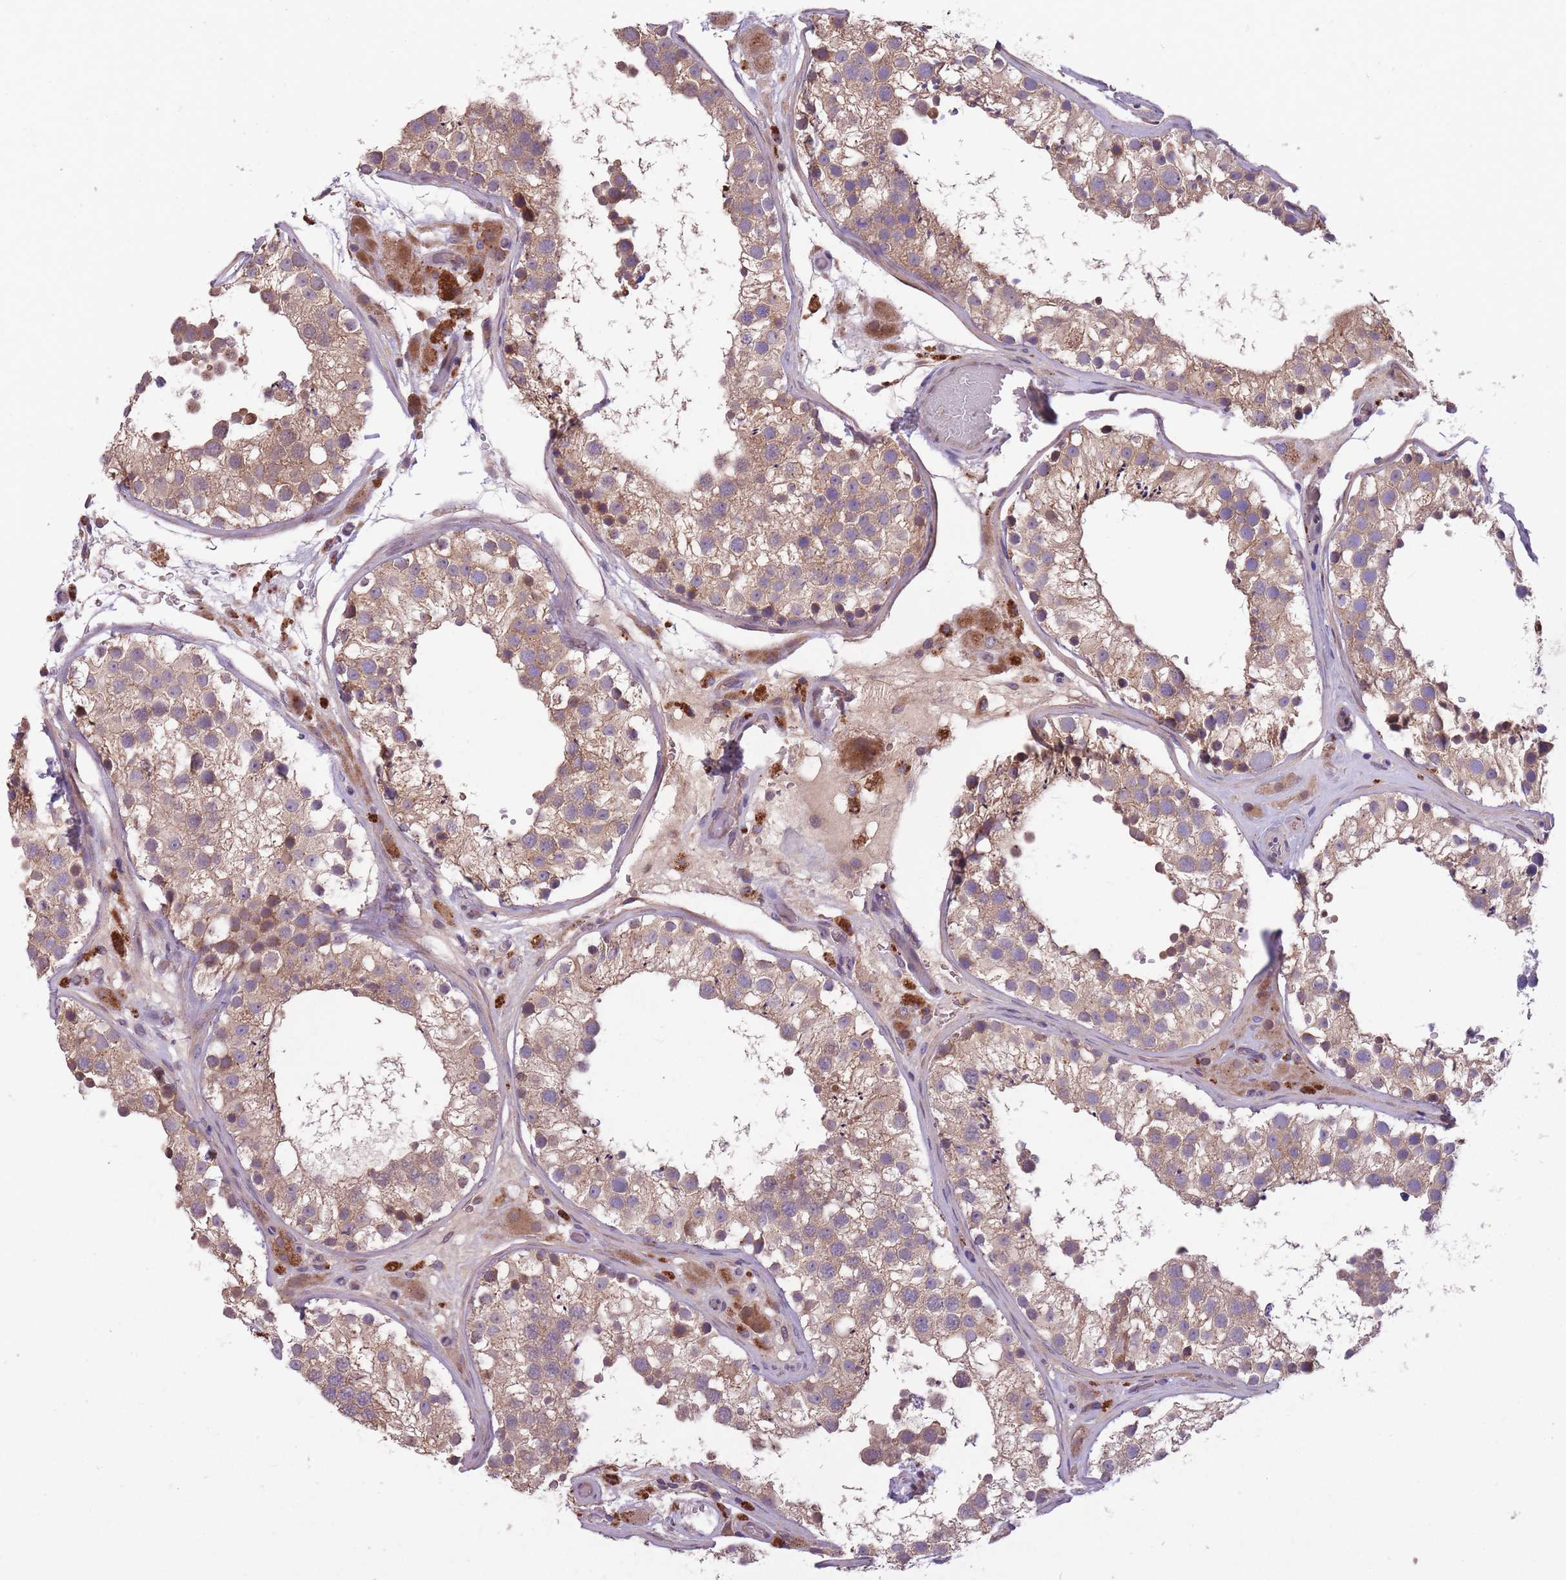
{"staining": {"intensity": "moderate", "quantity": ">75%", "location": "cytoplasmic/membranous"}, "tissue": "testis", "cell_type": "Cells in seminiferous ducts", "image_type": "normal", "snomed": [{"axis": "morphology", "description": "Normal tissue, NOS"}, {"axis": "topography", "description": "Testis"}], "caption": "Human testis stained with a brown dye displays moderate cytoplasmic/membranous positive positivity in approximately >75% of cells in seminiferous ducts.", "gene": "ITPKC", "patient": {"sex": "male", "age": 26}}